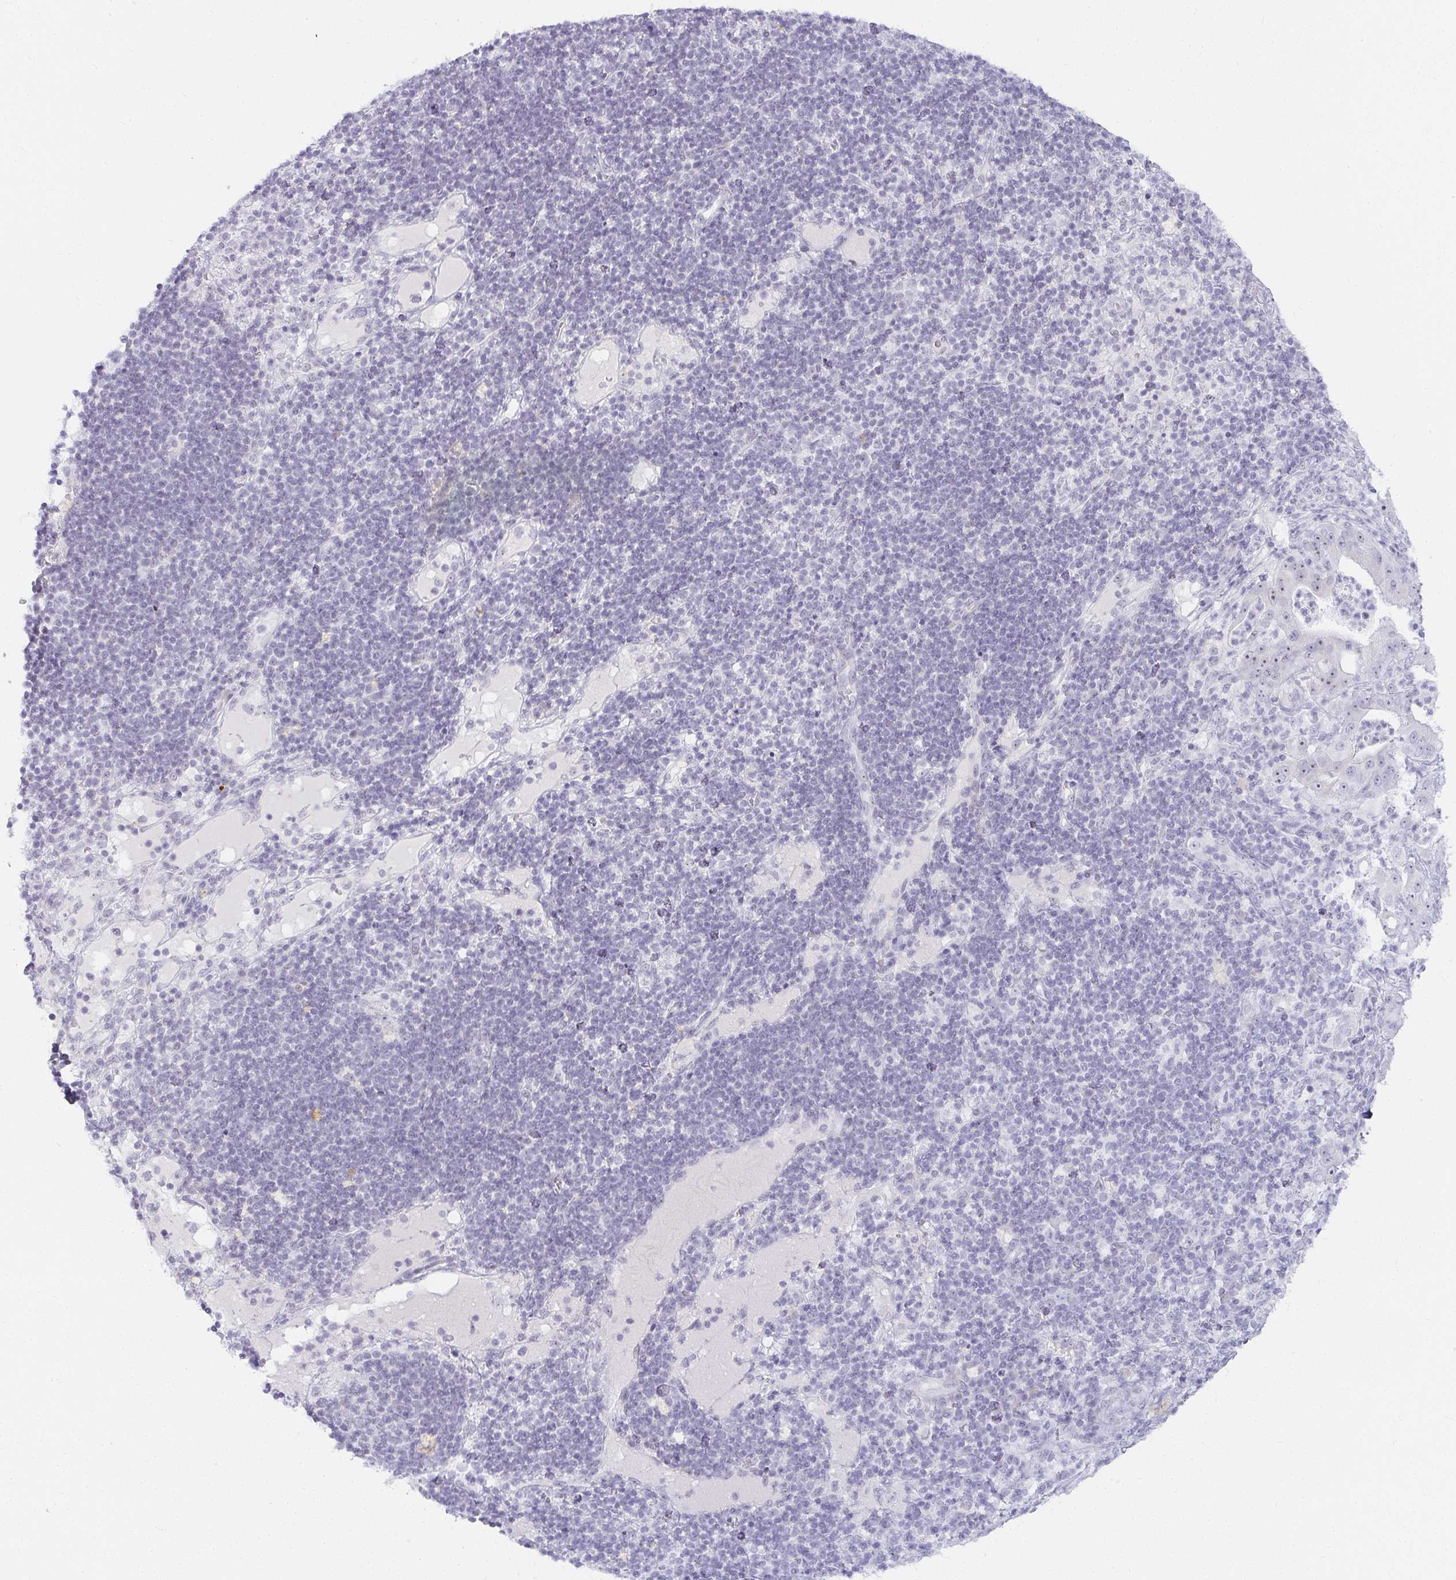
{"staining": {"intensity": "negative", "quantity": "none", "location": "none"}, "tissue": "pancreatic cancer", "cell_type": "Tumor cells", "image_type": "cancer", "snomed": [{"axis": "morphology", "description": "Adenocarcinoma, NOS"}, {"axis": "topography", "description": "Pancreas"}], "caption": "DAB immunohistochemical staining of pancreatic cancer (adenocarcinoma) demonstrates no significant expression in tumor cells.", "gene": "ACAN", "patient": {"sex": "male", "age": 71}}